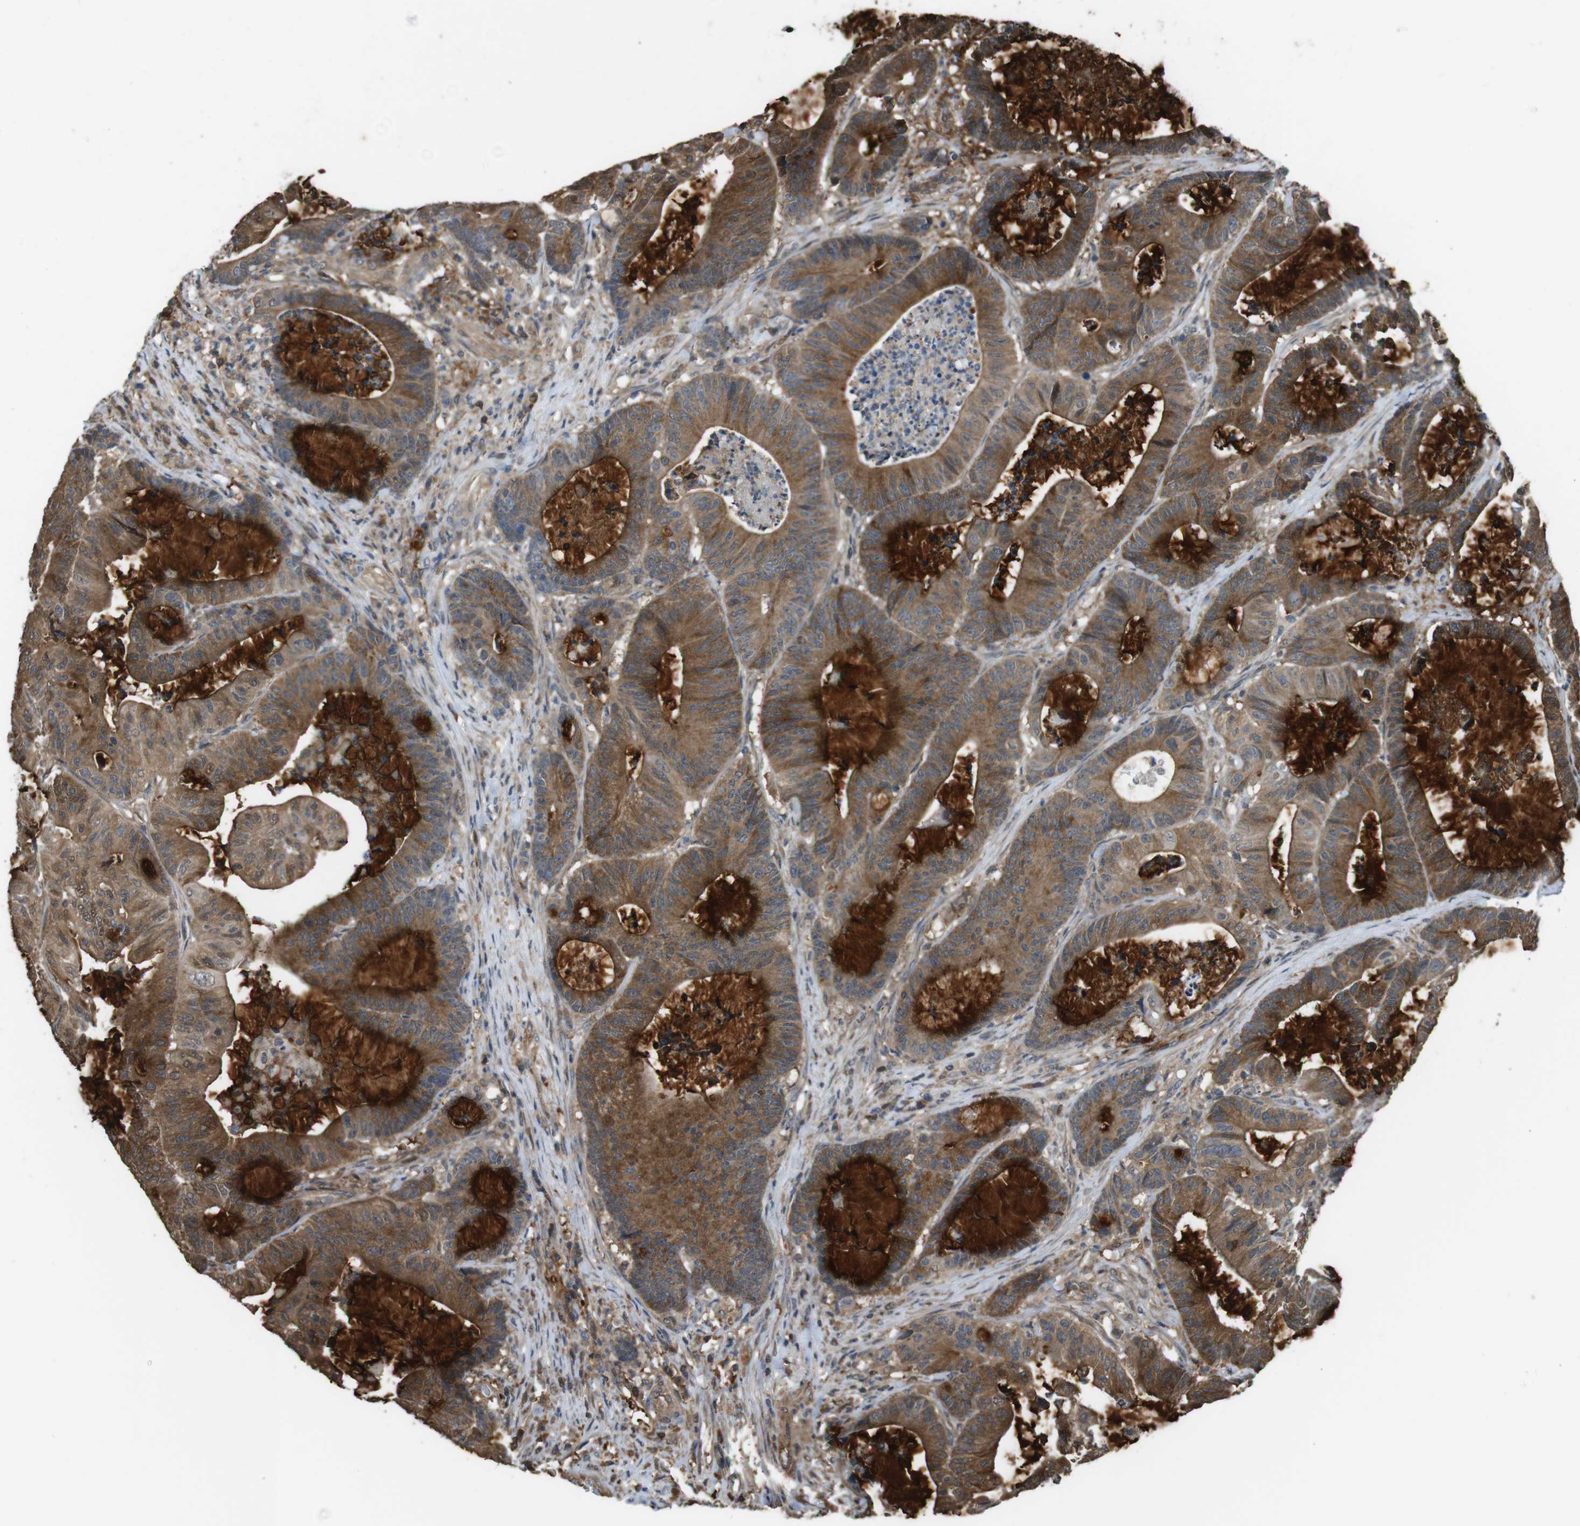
{"staining": {"intensity": "moderate", "quantity": ">75%", "location": "cytoplasmic/membranous"}, "tissue": "colorectal cancer", "cell_type": "Tumor cells", "image_type": "cancer", "snomed": [{"axis": "morphology", "description": "Adenocarcinoma, NOS"}, {"axis": "topography", "description": "Colon"}], "caption": "A medium amount of moderate cytoplasmic/membranous positivity is present in approximately >75% of tumor cells in colorectal cancer tissue.", "gene": "ARHGDIA", "patient": {"sex": "female", "age": 84}}